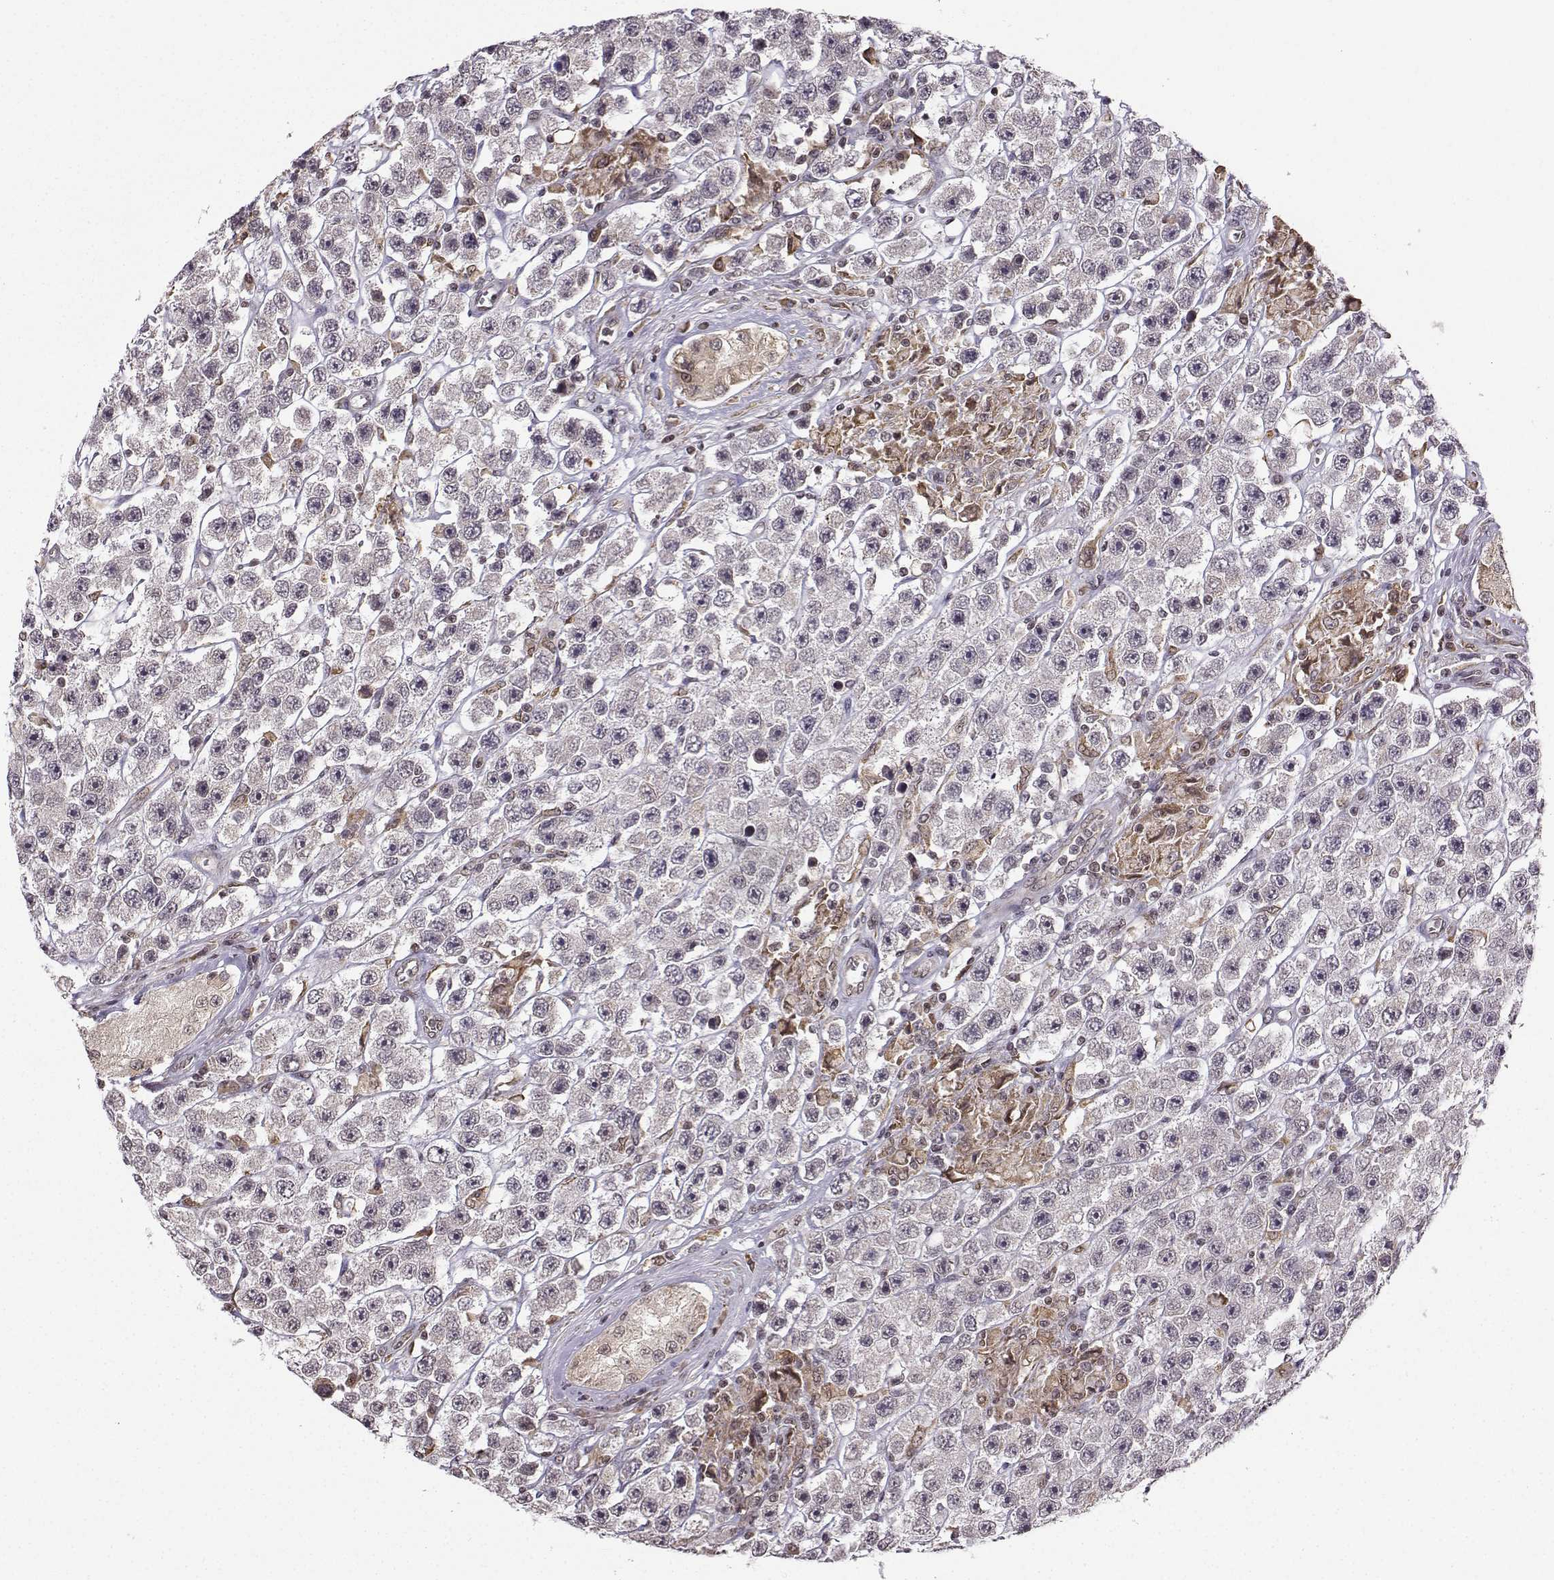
{"staining": {"intensity": "negative", "quantity": "none", "location": "none"}, "tissue": "testis cancer", "cell_type": "Tumor cells", "image_type": "cancer", "snomed": [{"axis": "morphology", "description": "Seminoma, NOS"}, {"axis": "topography", "description": "Testis"}], "caption": "Testis cancer was stained to show a protein in brown. There is no significant staining in tumor cells.", "gene": "EZH1", "patient": {"sex": "male", "age": 45}}